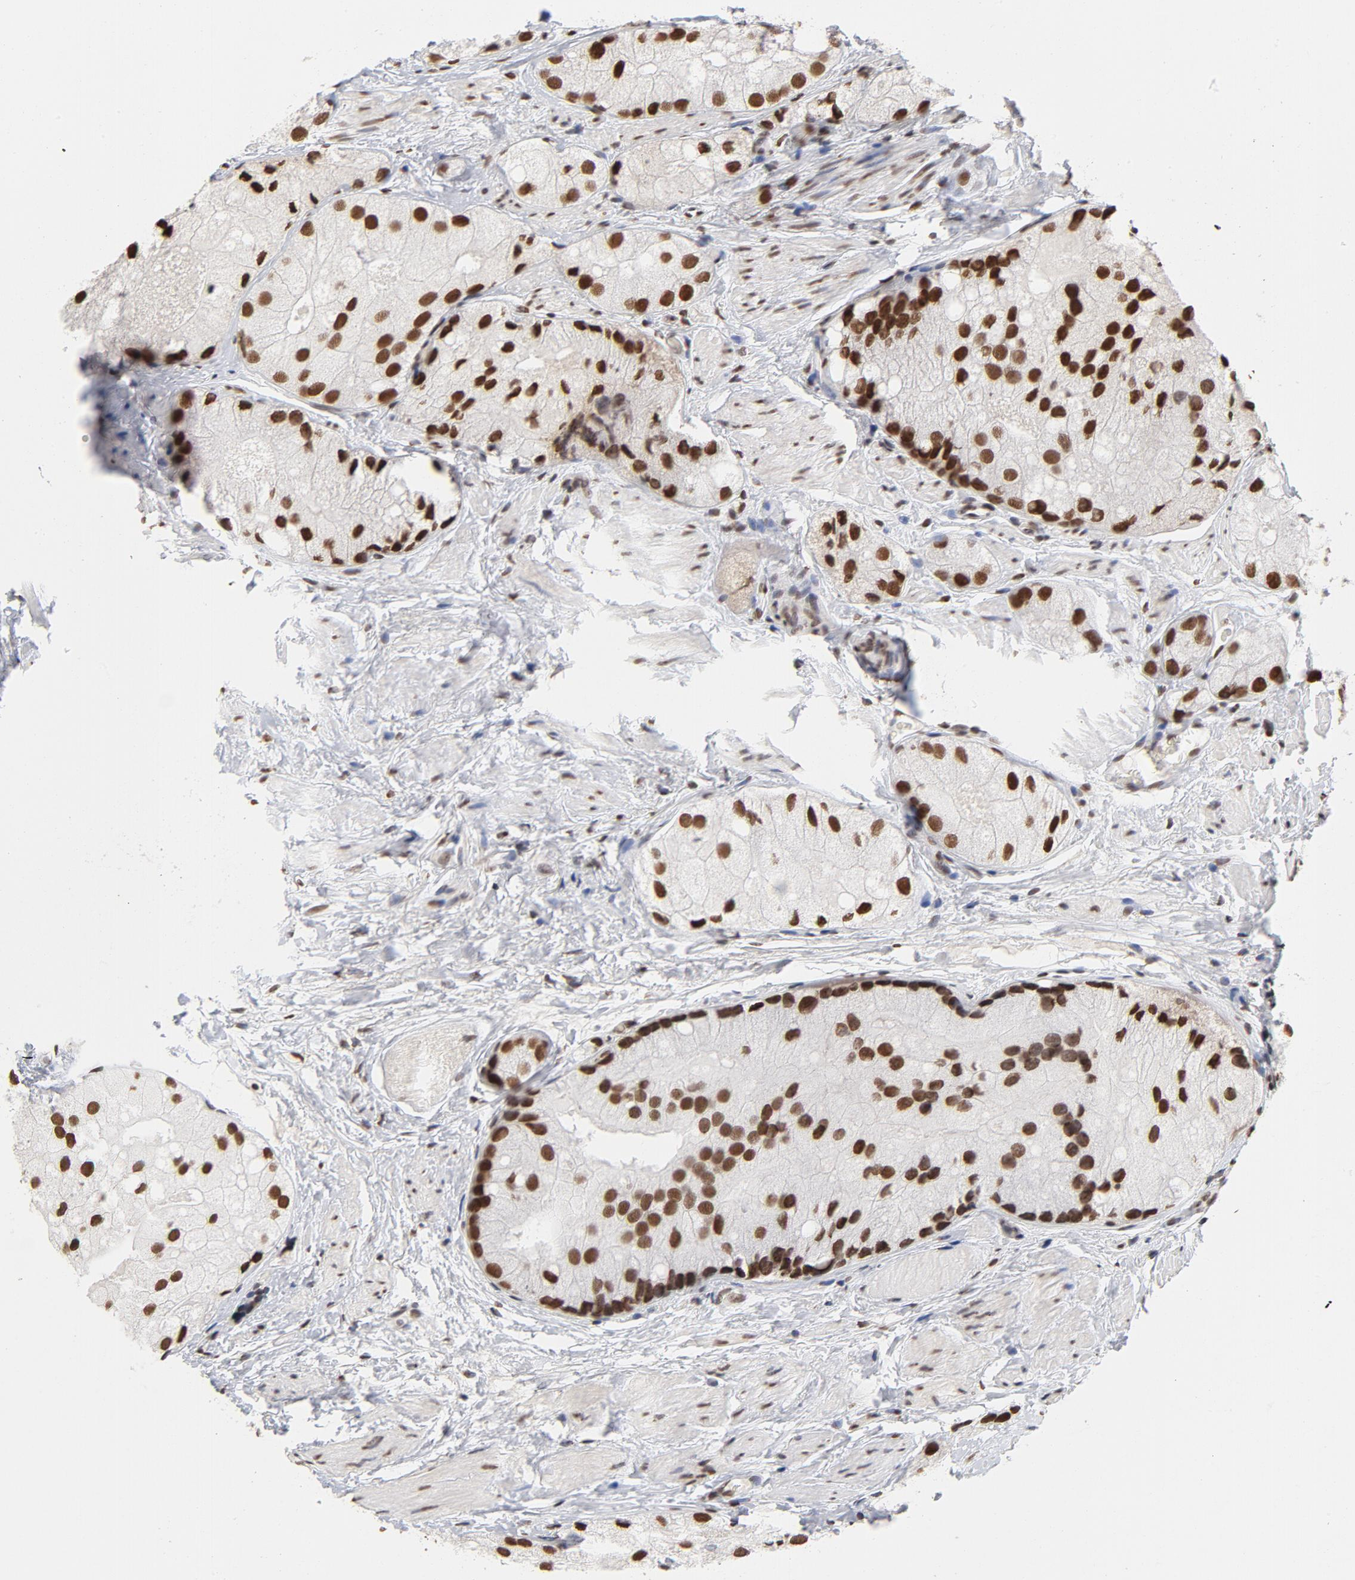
{"staining": {"intensity": "strong", "quantity": ">75%", "location": "nuclear"}, "tissue": "prostate cancer", "cell_type": "Tumor cells", "image_type": "cancer", "snomed": [{"axis": "morphology", "description": "Adenocarcinoma, Low grade"}, {"axis": "topography", "description": "Prostate"}], "caption": "IHC histopathology image of neoplastic tissue: low-grade adenocarcinoma (prostate) stained using immunohistochemistry (IHC) exhibits high levels of strong protein expression localized specifically in the nuclear of tumor cells, appearing as a nuclear brown color.", "gene": "TP53BP1", "patient": {"sex": "male", "age": 69}}